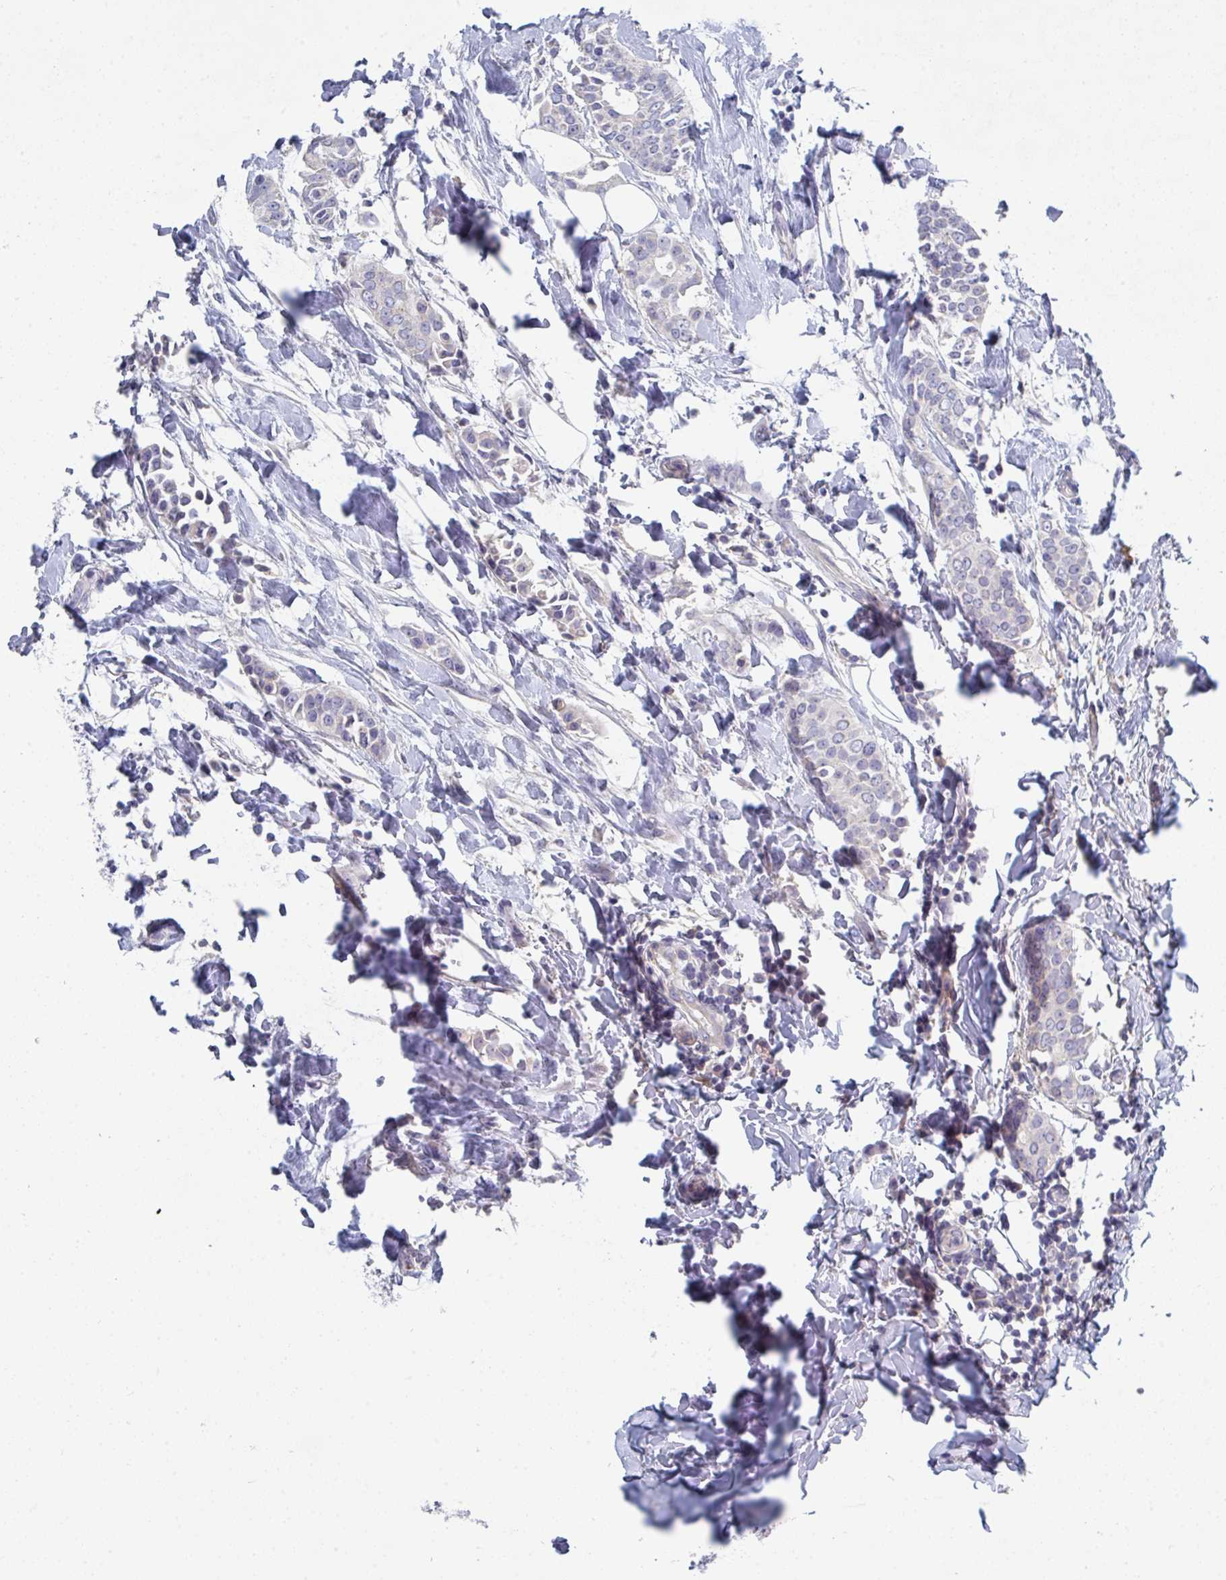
{"staining": {"intensity": "negative", "quantity": "none", "location": "none"}, "tissue": "breast cancer", "cell_type": "Tumor cells", "image_type": "cancer", "snomed": [{"axis": "morphology", "description": "Duct carcinoma"}, {"axis": "topography", "description": "Breast"}], "caption": "Immunohistochemical staining of human breast cancer (infiltrating ductal carcinoma) exhibits no significant positivity in tumor cells. (DAB immunohistochemistry (IHC), high magnification).", "gene": "HGFAC", "patient": {"sex": "female", "age": 64}}